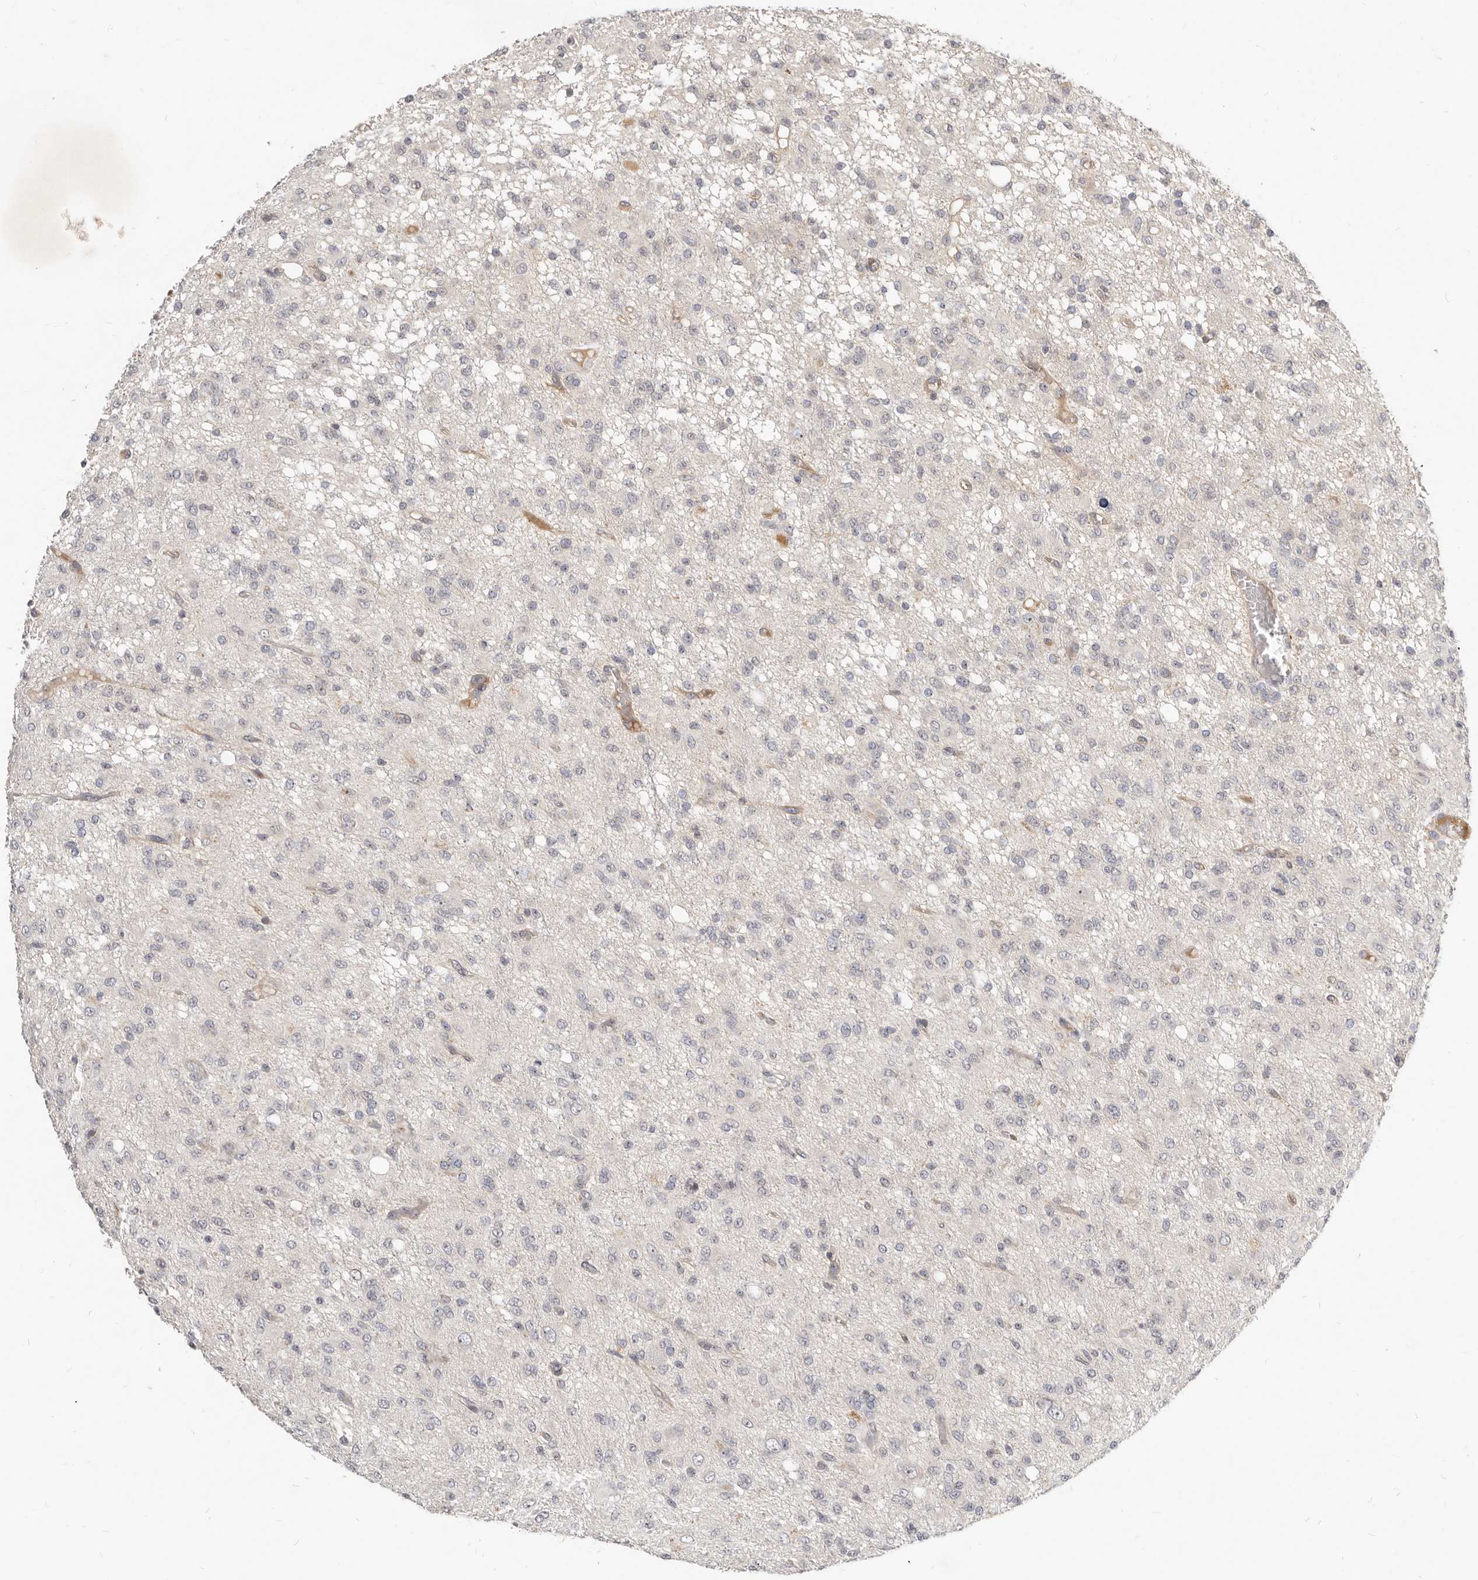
{"staining": {"intensity": "negative", "quantity": "none", "location": "none"}, "tissue": "glioma", "cell_type": "Tumor cells", "image_type": "cancer", "snomed": [{"axis": "morphology", "description": "Glioma, malignant, High grade"}, {"axis": "topography", "description": "Brain"}], "caption": "Human high-grade glioma (malignant) stained for a protein using immunohistochemistry (IHC) reveals no staining in tumor cells.", "gene": "MICALL2", "patient": {"sex": "female", "age": 59}}